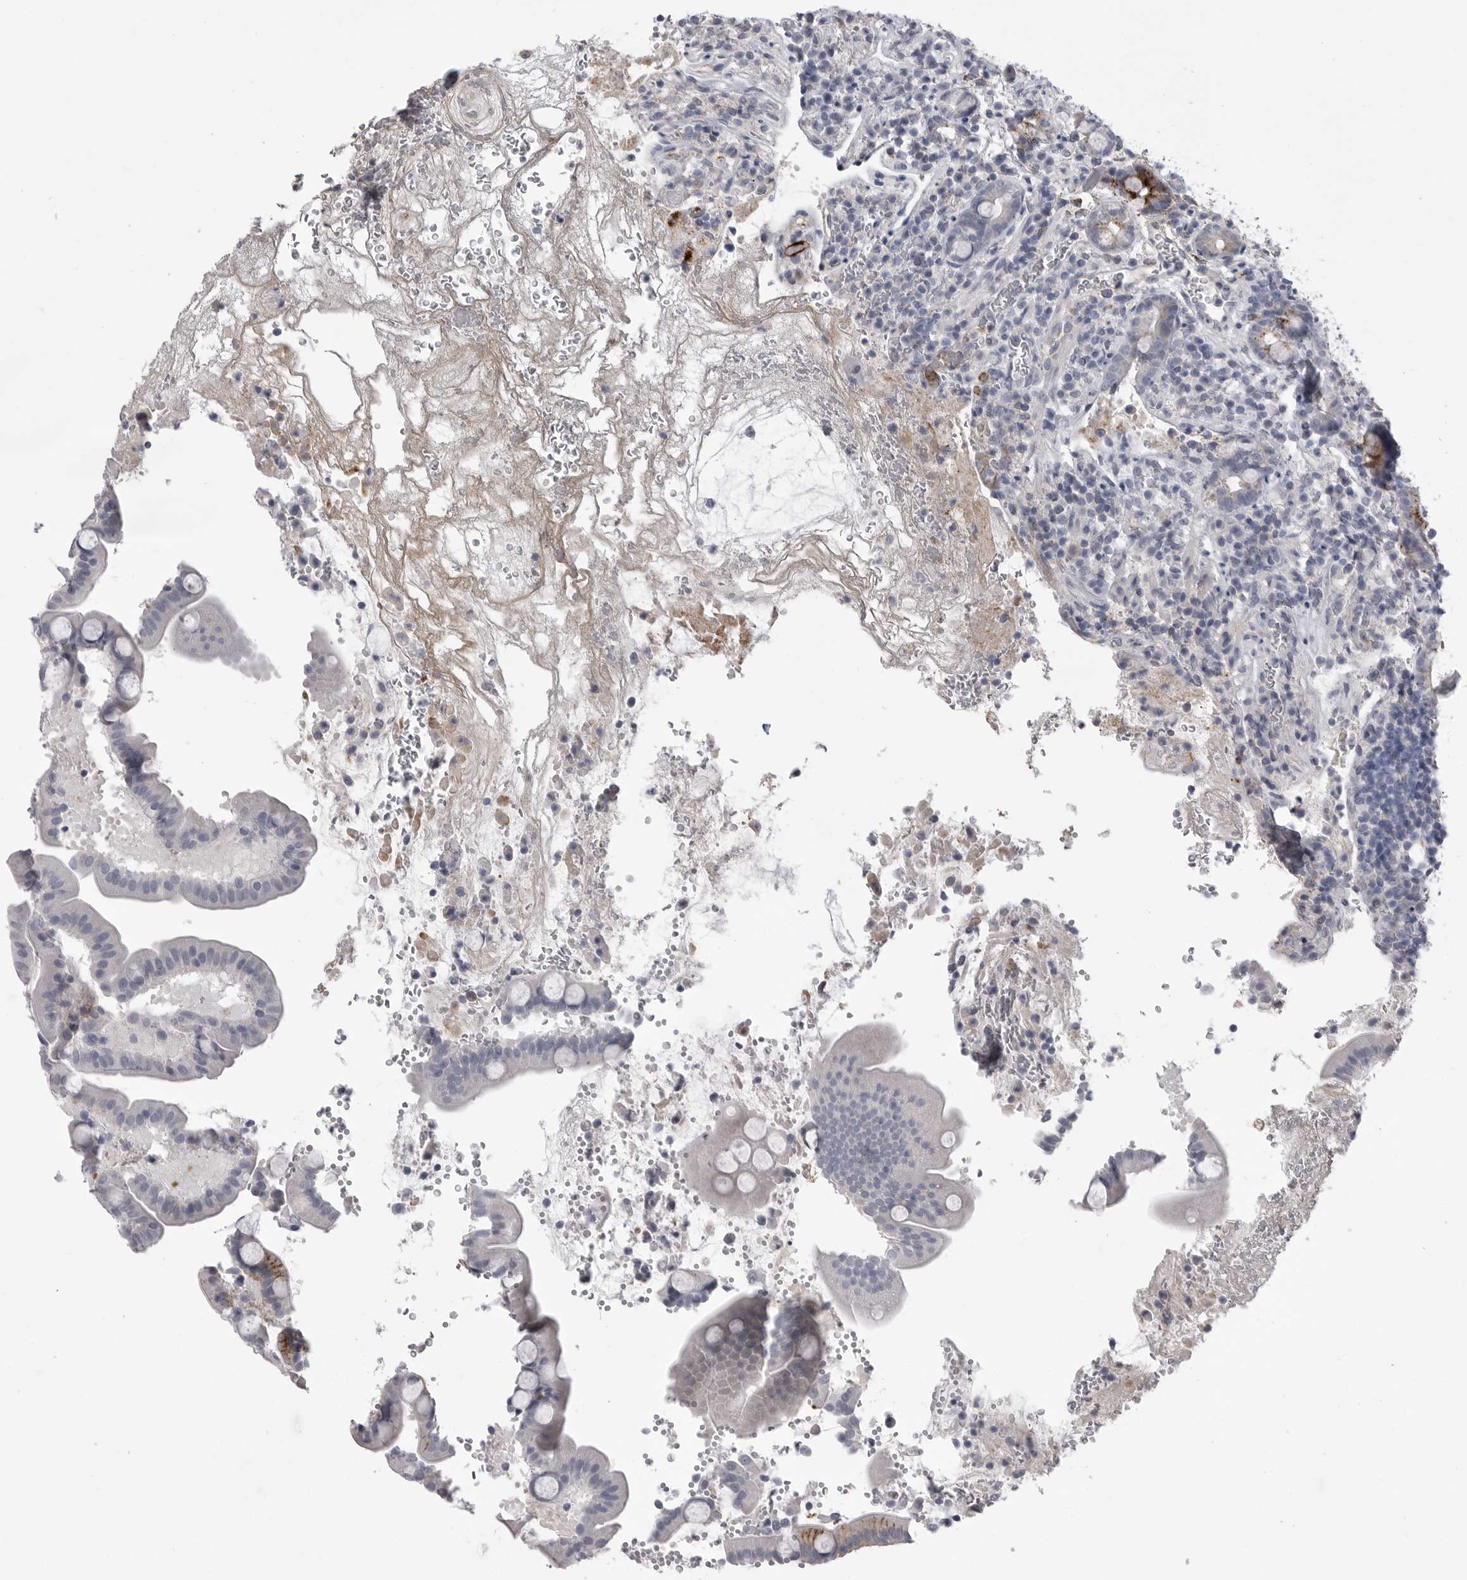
{"staining": {"intensity": "negative", "quantity": "none", "location": "none"}, "tissue": "duodenum", "cell_type": "Glandular cells", "image_type": "normal", "snomed": [{"axis": "morphology", "description": "Normal tissue, NOS"}, {"axis": "topography", "description": "Duodenum"}], "caption": "An immunohistochemistry (IHC) image of normal duodenum is shown. There is no staining in glandular cells of duodenum. Brightfield microscopy of IHC stained with DAB (3,3'-diaminobenzidine) (brown) and hematoxylin (blue), captured at high magnification.", "gene": "SERPING1", "patient": {"sex": "male", "age": 54}}